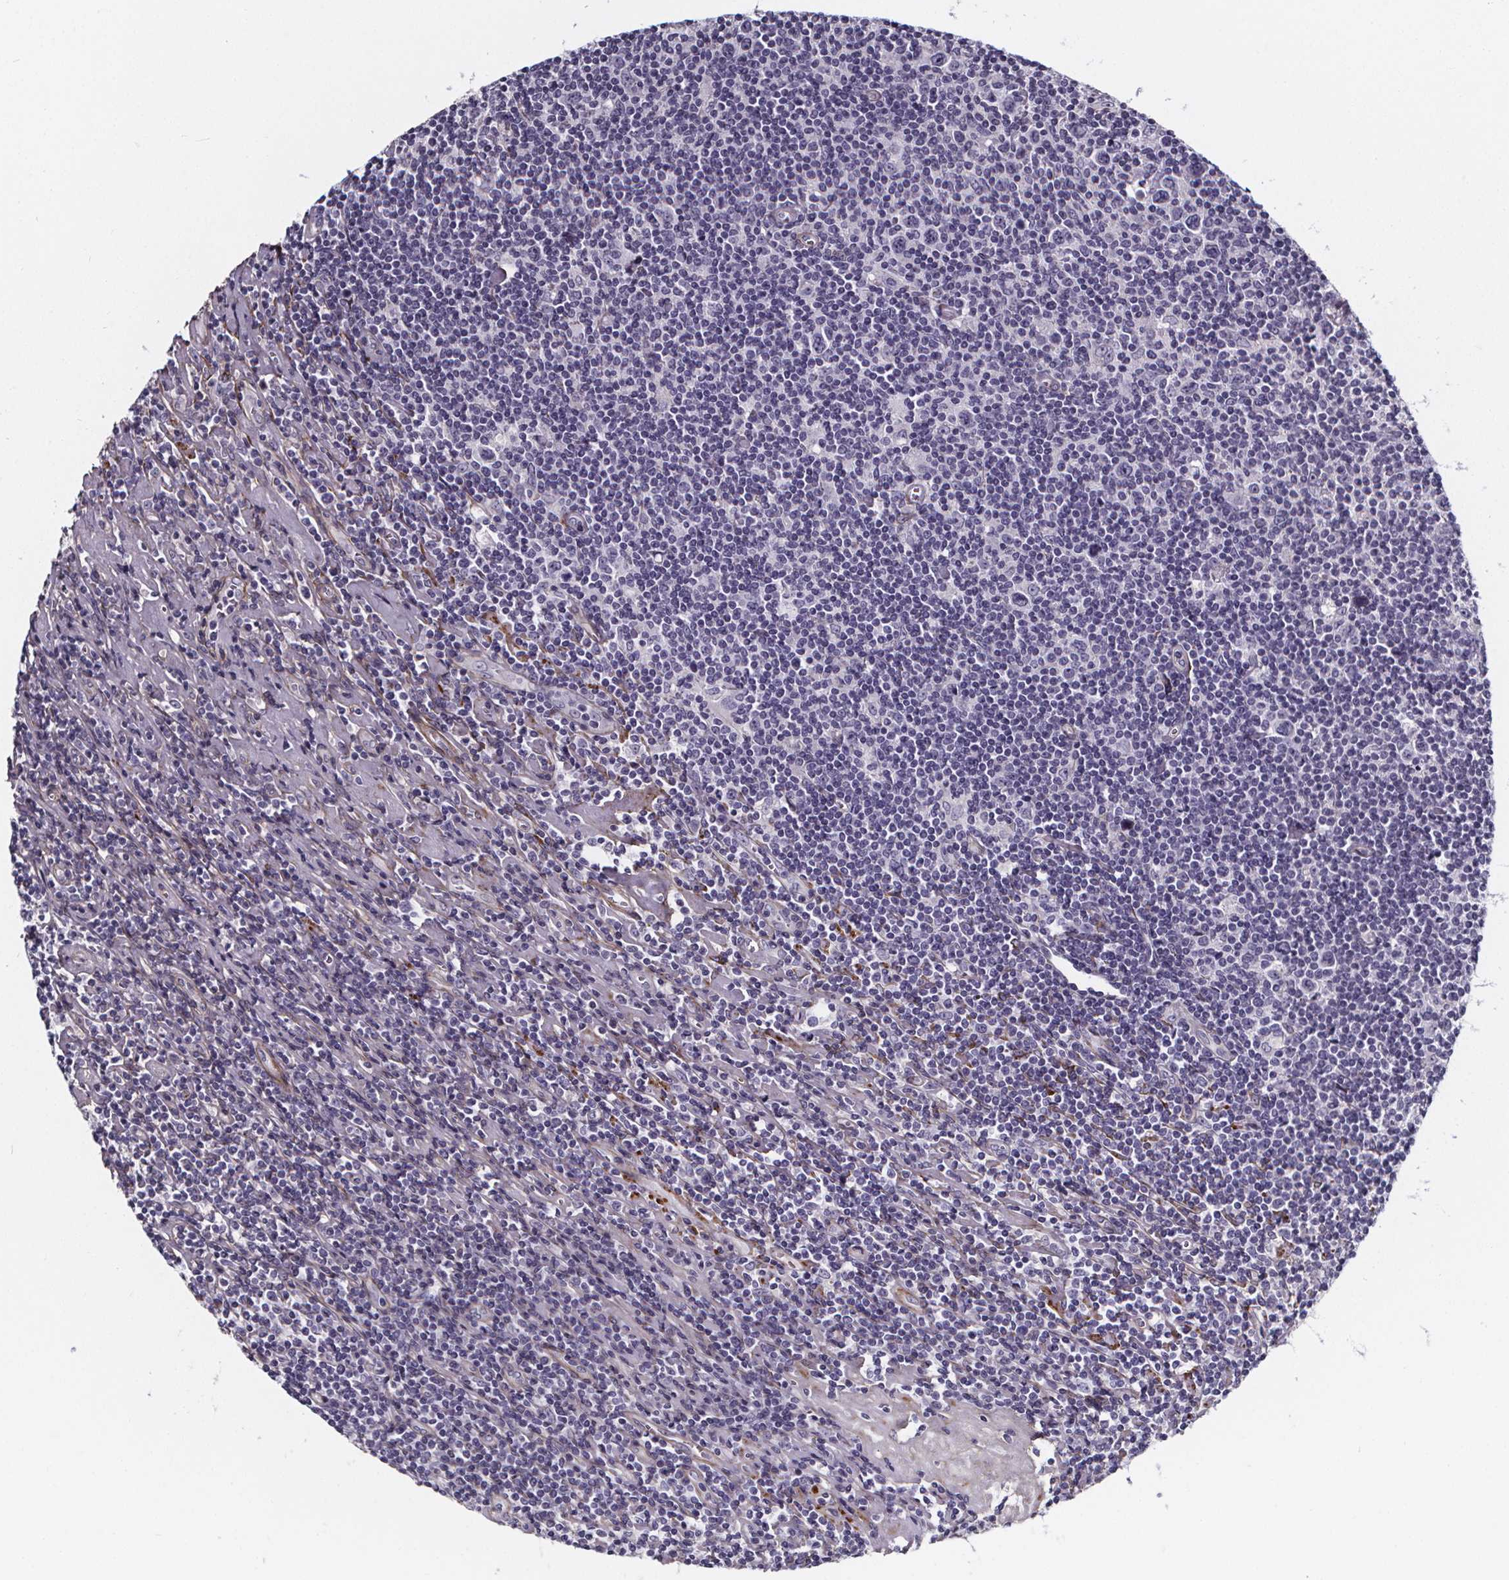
{"staining": {"intensity": "negative", "quantity": "none", "location": "none"}, "tissue": "lymphoma", "cell_type": "Tumor cells", "image_type": "cancer", "snomed": [{"axis": "morphology", "description": "Hodgkin's disease, NOS"}, {"axis": "topography", "description": "Lymph node"}], "caption": "Immunohistochemical staining of lymphoma exhibits no significant staining in tumor cells.", "gene": "AEBP1", "patient": {"sex": "male", "age": 40}}